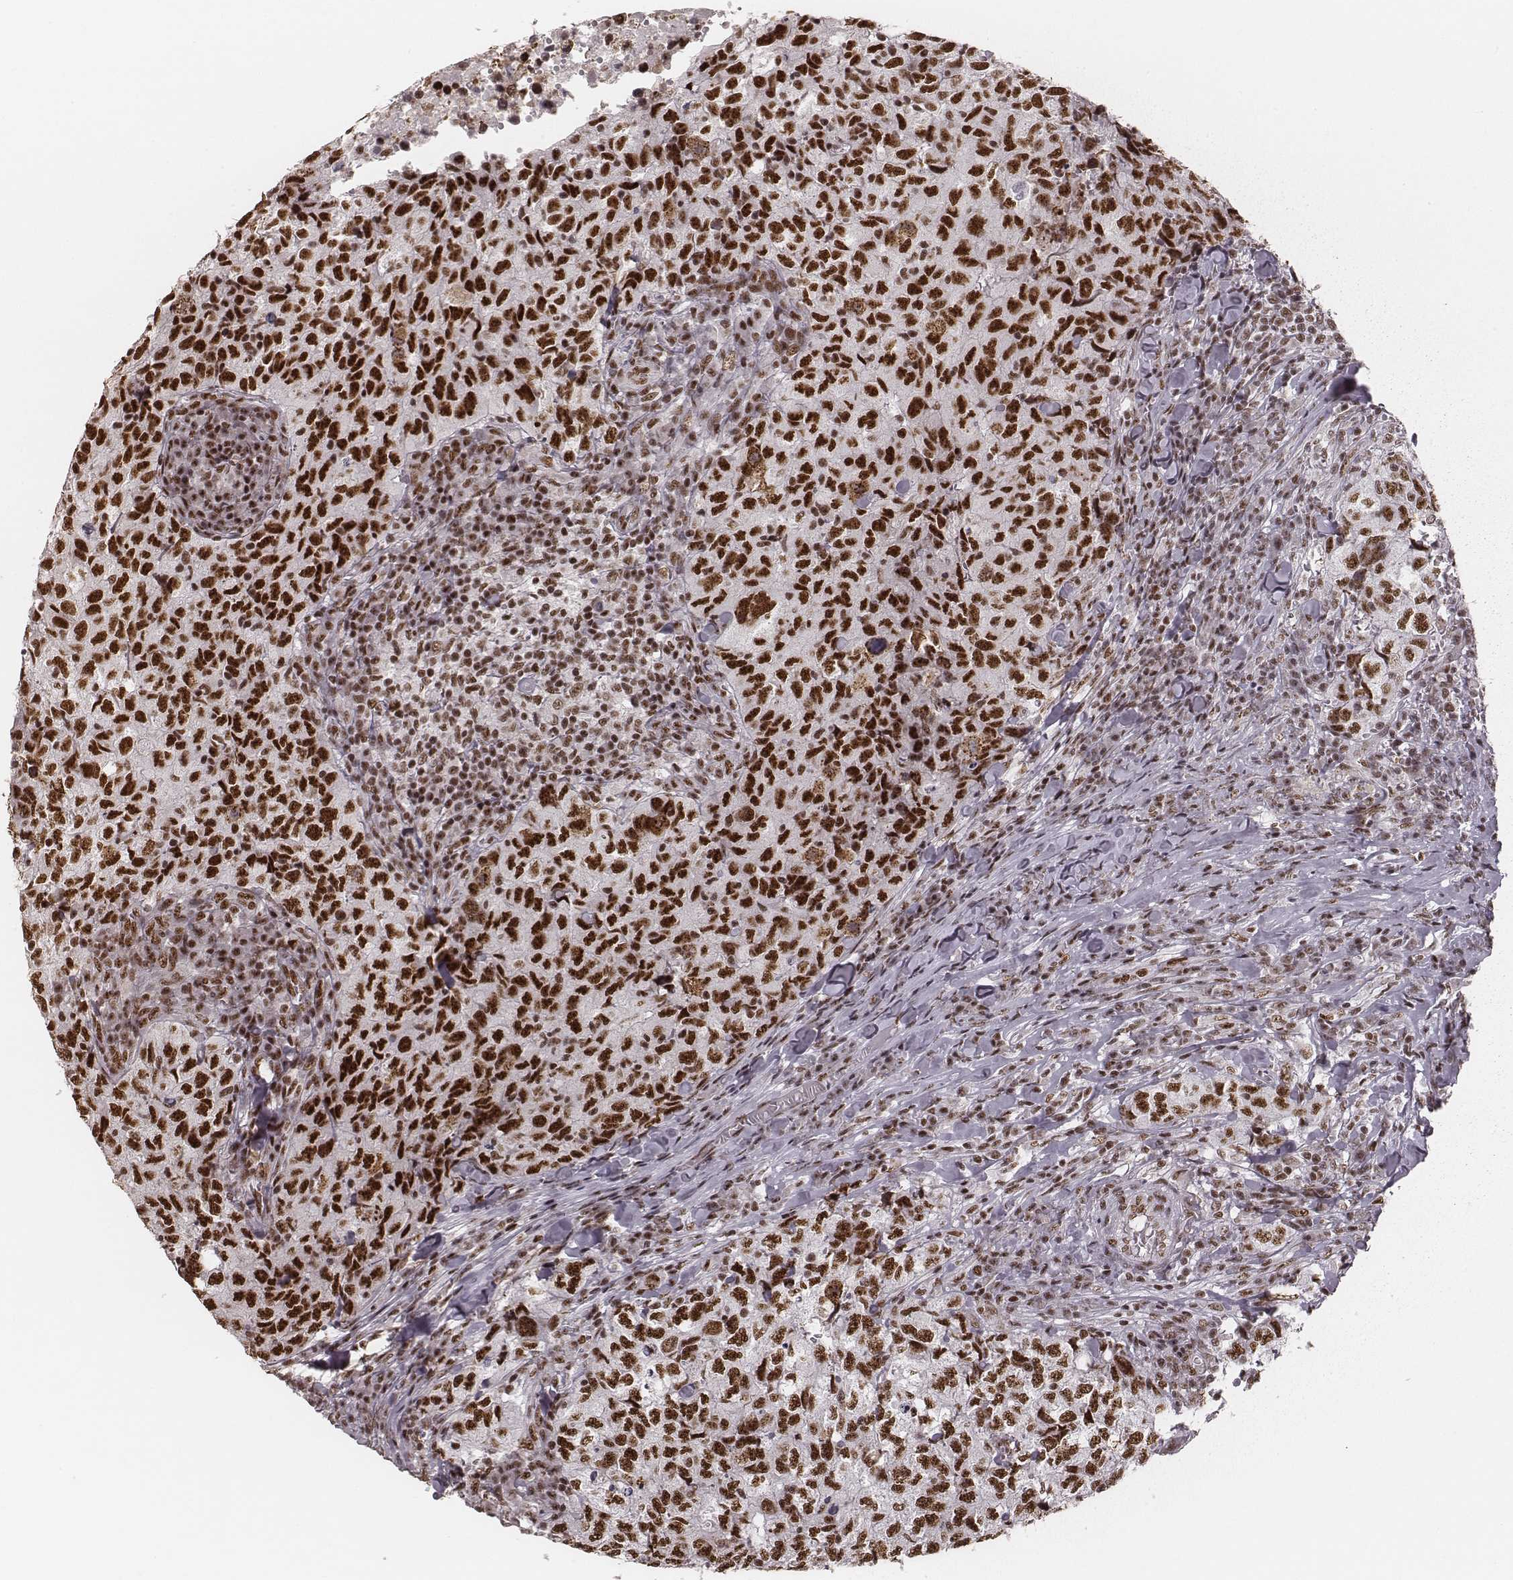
{"staining": {"intensity": "strong", "quantity": ">75%", "location": "nuclear"}, "tissue": "breast cancer", "cell_type": "Tumor cells", "image_type": "cancer", "snomed": [{"axis": "morphology", "description": "Duct carcinoma"}, {"axis": "topography", "description": "Breast"}], "caption": "Strong nuclear protein expression is appreciated in about >75% of tumor cells in breast cancer.", "gene": "LUC7L", "patient": {"sex": "female", "age": 30}}